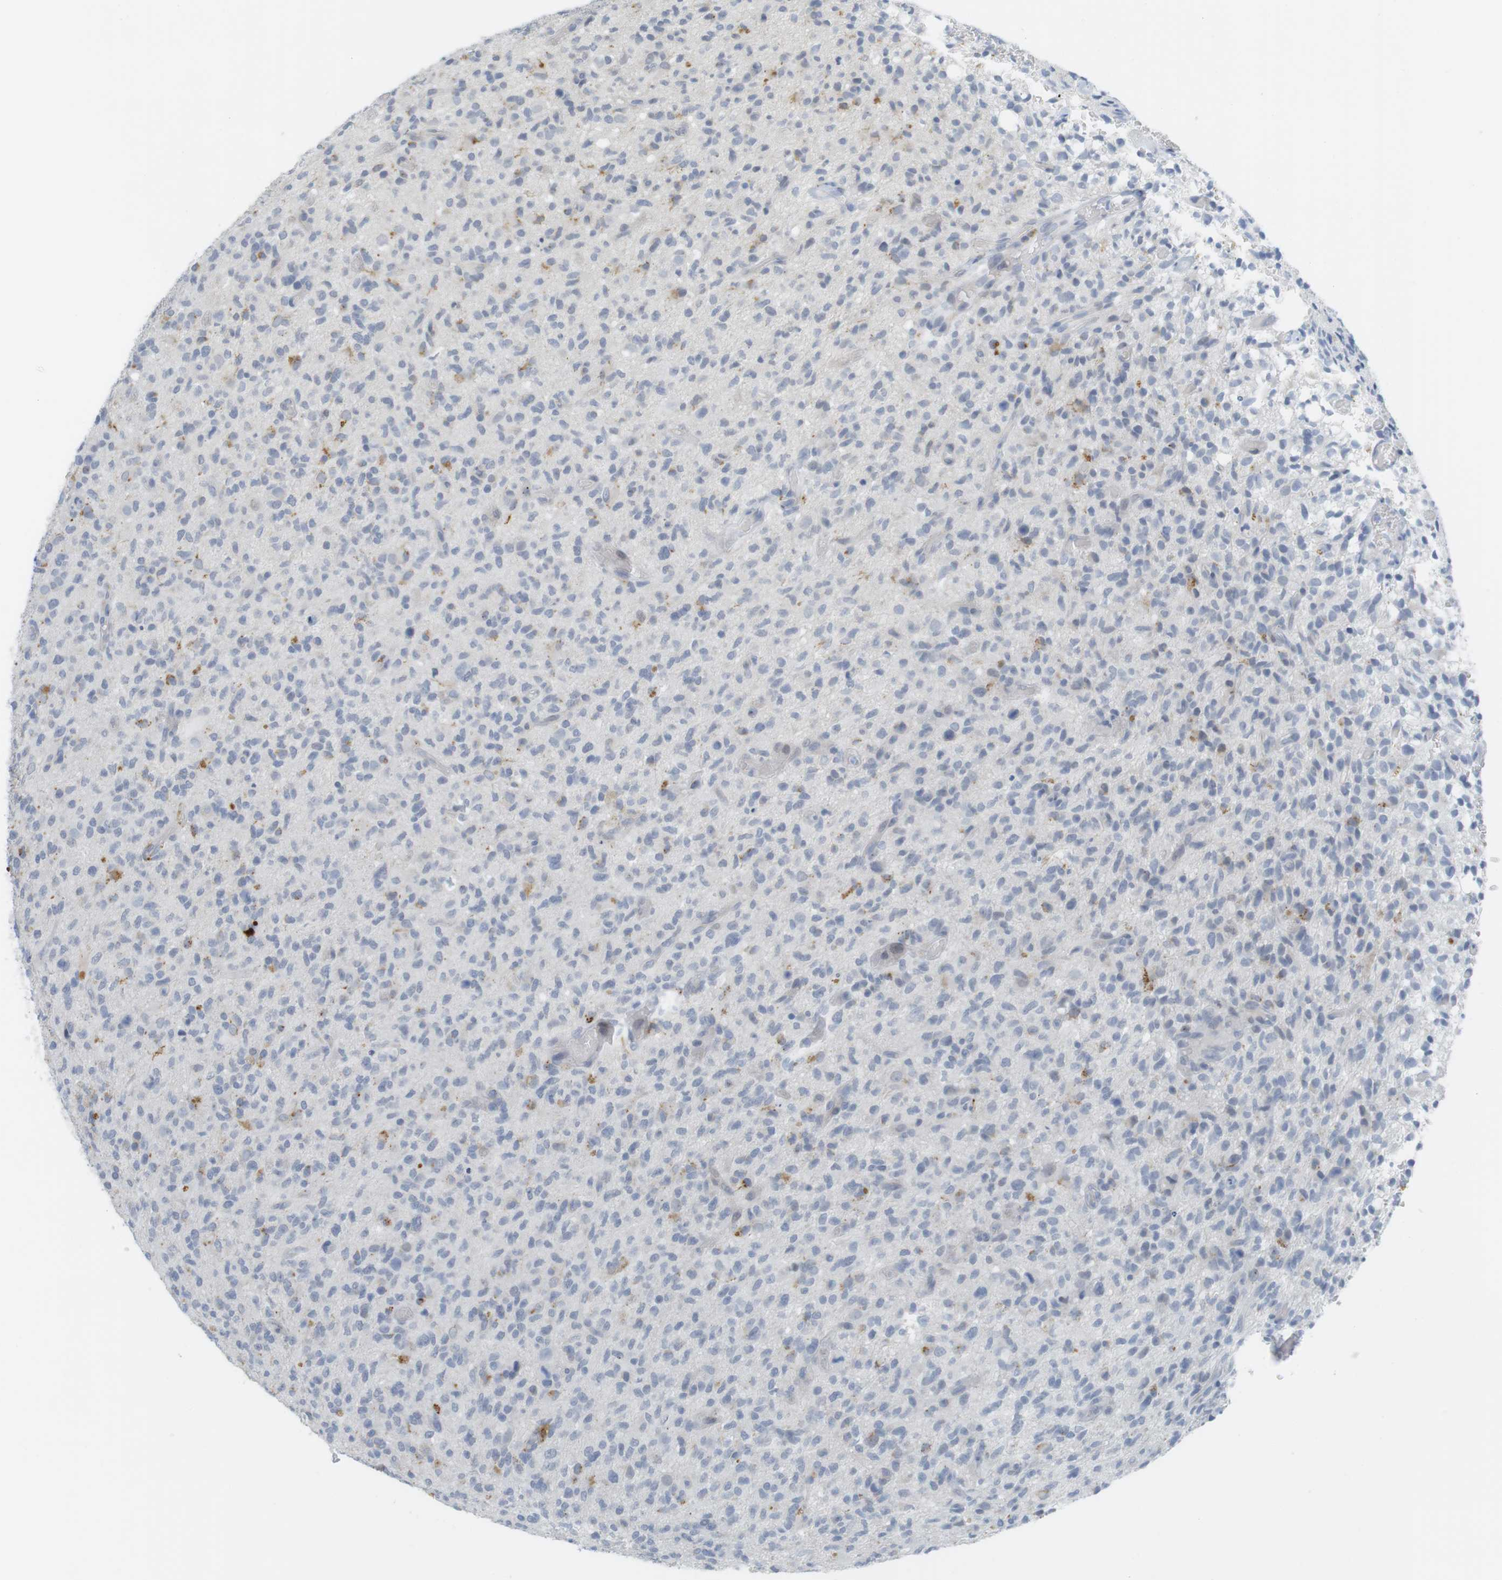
{"staining": {"intensity": "negative", "quantity": "none", "location": "none"}, "tissue": "glioma", "cell_type": "Tumor cells", "image_type": "cancer", "snomed": [{"axis": "morphology", "description": "Glioma, malignant, High grade"}, {"axis": "topography", "description": "Brain"}], "caption": "Immunohistochemical staining of malignant glioma (high-grade) displays no significant positivity in tumor cells. (DAB immunohistochemistry visualized using brightfield microscopy, high magnification).", "gene": "YIPF1", "patient": {"sex": "male", "age": 71}}